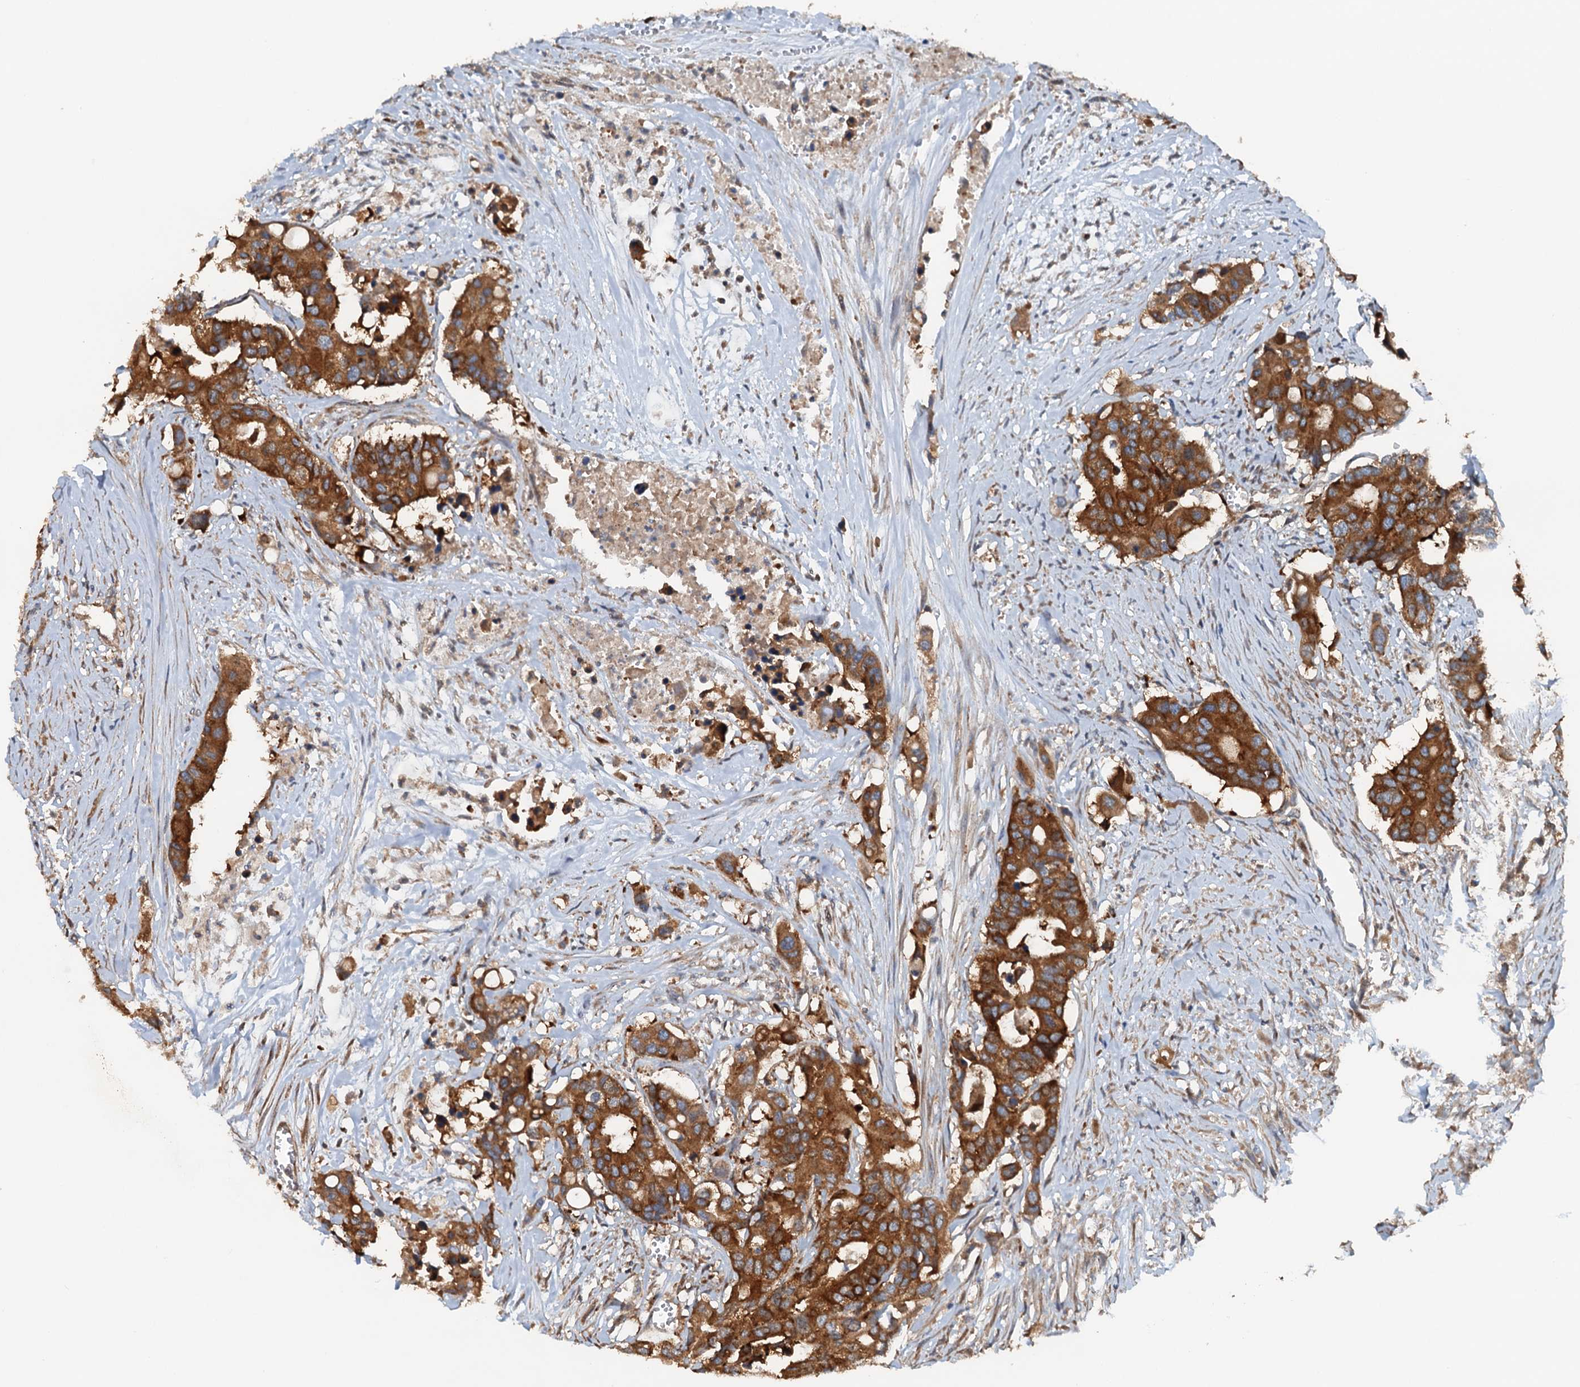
{"staining": {"intensity": "moderate", "quantity": ">75%", "location": "cytoplasmic/membranous"}, "tissue": "colorectal cancer", "cell_type": "Tumor cells", "image_type": "cancer", "snomed": [{"axis": "morphology", "description": "Adenocarcinoma, NOS"}, {"axis": "topography", "description": "Colon"}], "caption": "Adenocarcinoma (colorectal) tissue reveals moderate cytoplasmic/membranous staining in approximately >75% of tumor cells, visualized by immunohistochemistry.", "gene": "COG3", "patient": {"sex": "male", "age": 77}}